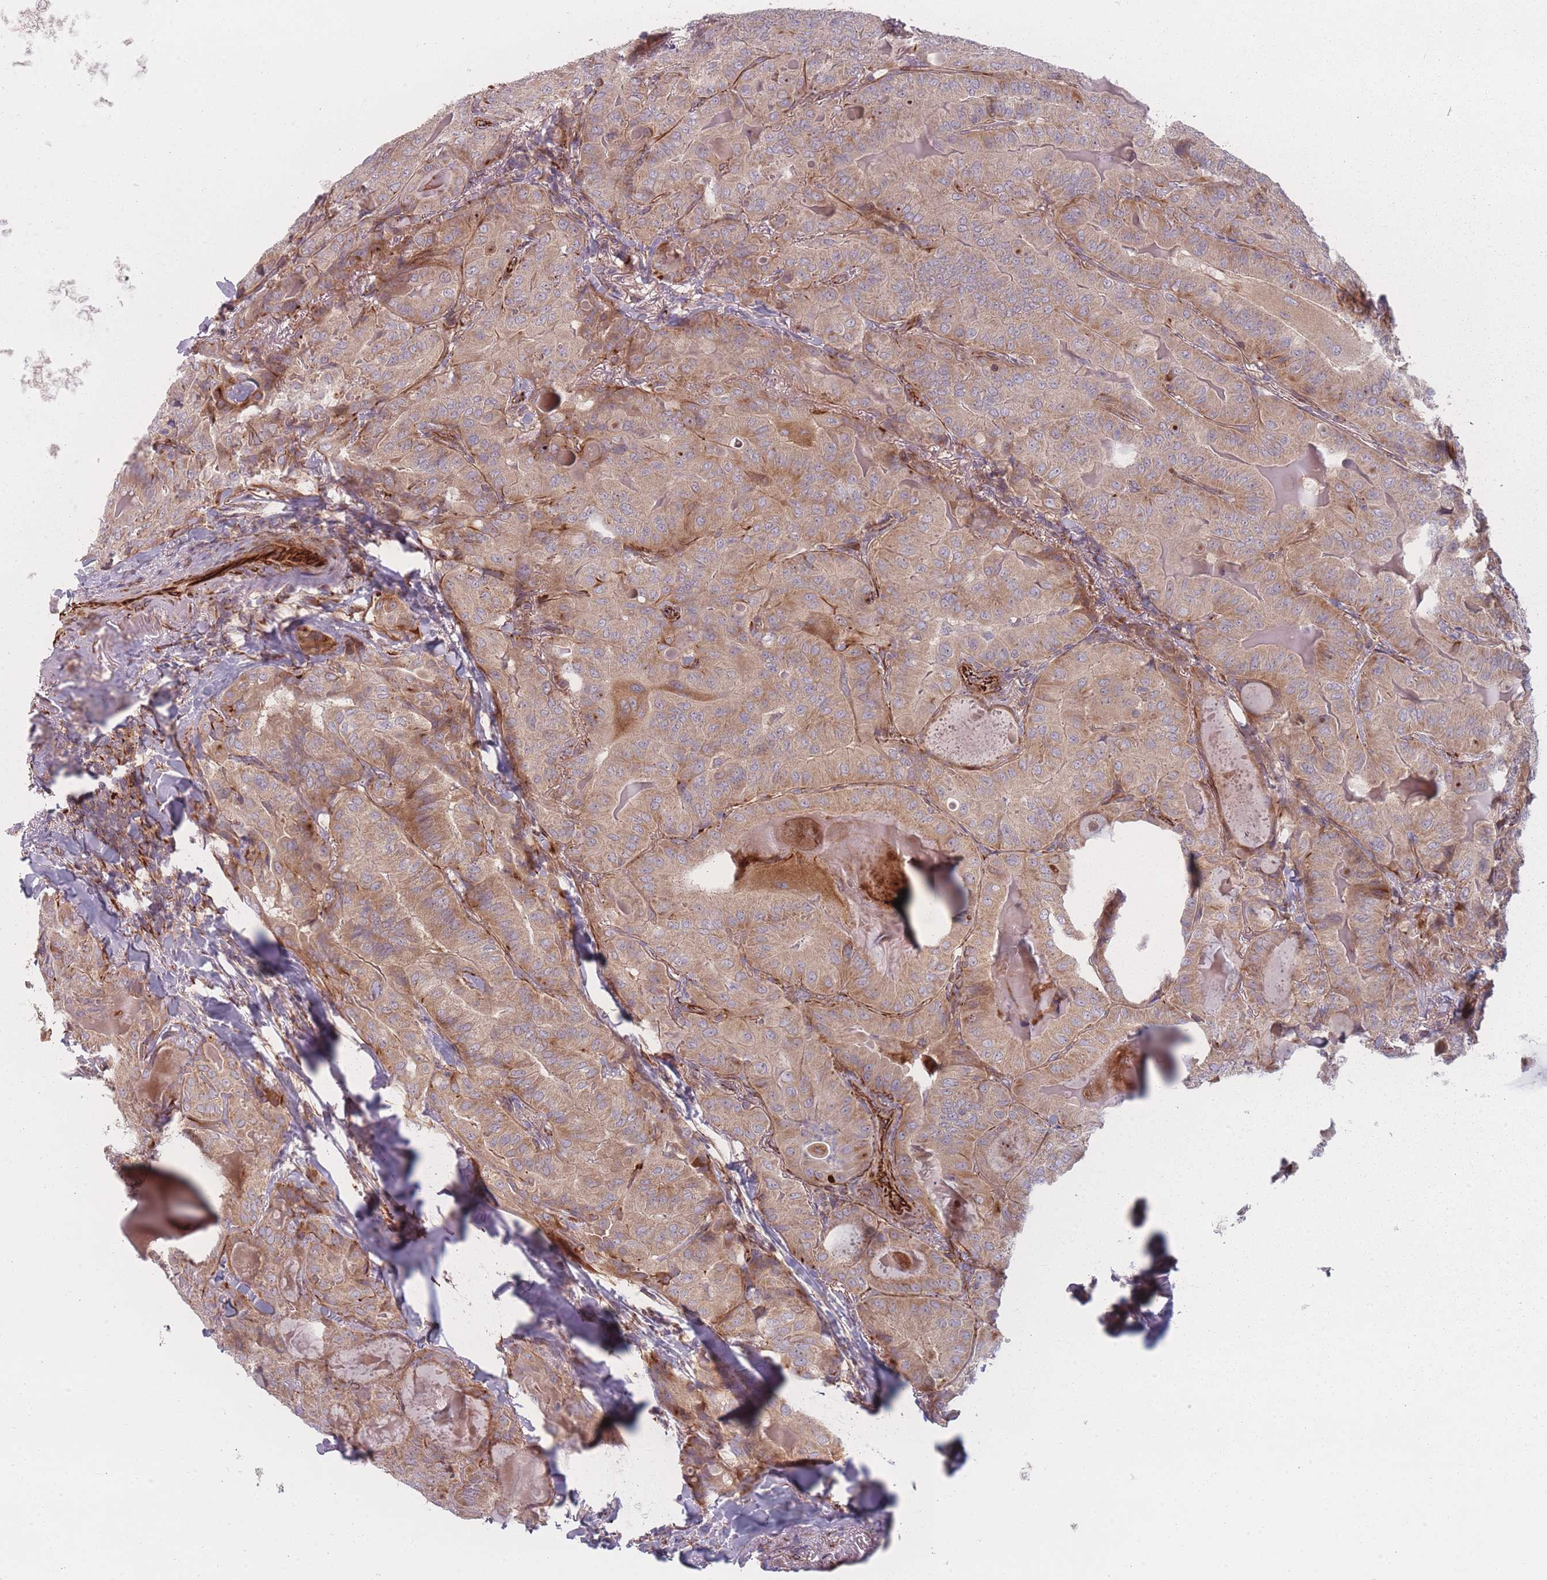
{"staining": {"intensity": "moderate", "quantity": ">75%", "location": "cytoplasmic/membranous"}, "tissue": "thyroid cancer", "cell_type": "Tumor cells", "image_type": "cancer", "snomed": [{"axis": "morphology", "description": "Papillary adenocarcinoma, NOS"}, {"axis": "topography", "description": "Thyroid gland"}], "caption": "Thyroid papillary adenocarcinoma stained for a protein (brown) exhibits moderate cytoplasmic/membranous positive staining in about >75% of tumor cells.", "gene": "EEF1AKMT2", "patient": {"sex": "female", "age": 68}}